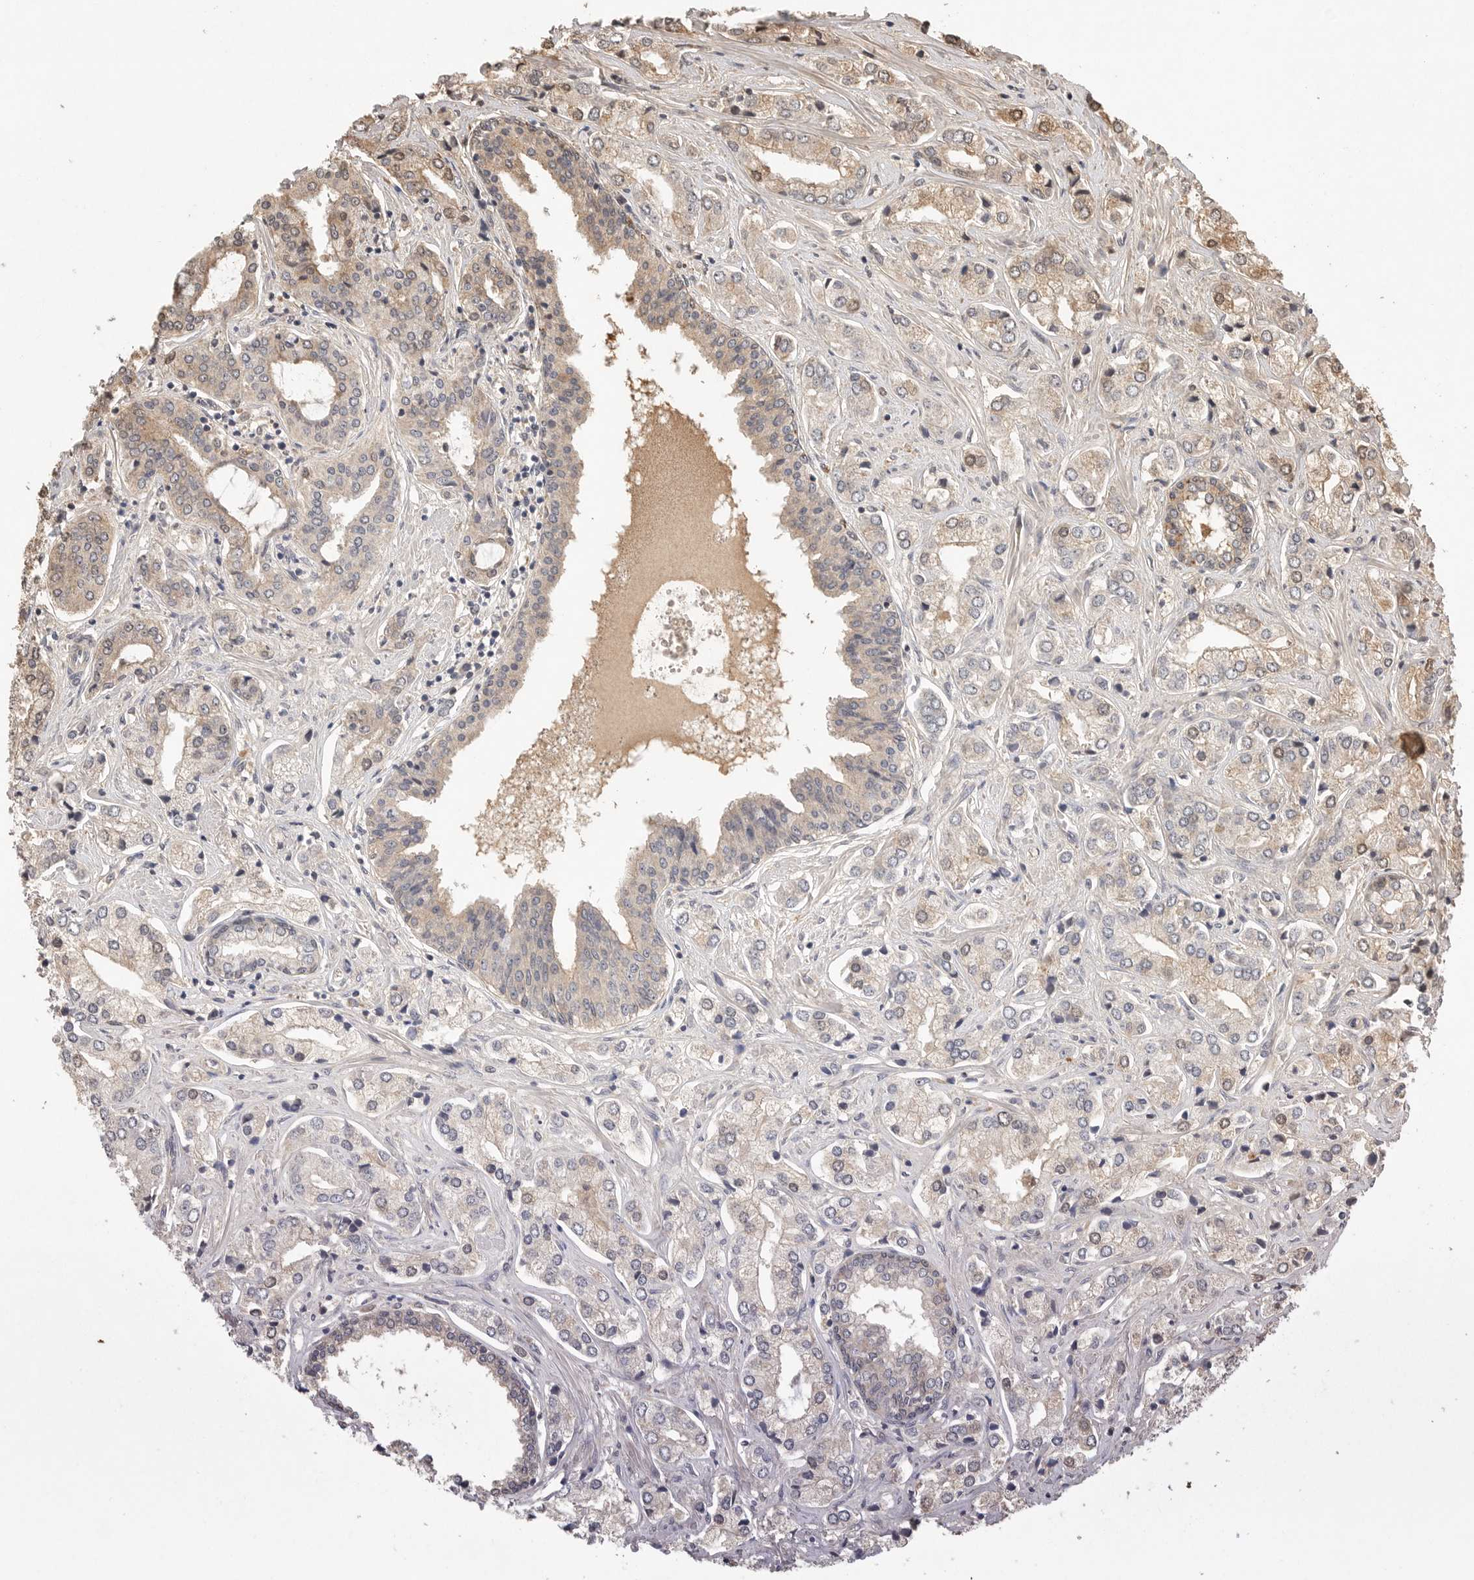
{"staining": {"intensity": "weak", "quantity": "25%-75%", "location": "cytoplasmic/membranous"}, "tissue": "prostate cancer", "cell_type": "Tumor cells", "image_type": "cancer", "snomed": [{"axis": "morphology", "description": "Adenocarcinoma, High grade"}, {"axis": "topography", "description": "Prostate"}], "caption": "Immunohistochemistry (IHC) staining of prostate cancer, which exhibits low levels of weak cytoplasmic/membranous positivity in approximately 25%-75% of tumor cells indicating weak cytoplasmic/membranous protein expression. The staining was performed using DAB (3,3'-diaminobenzidine) (brown) for protein detection and nuclei were counterstained in hematoxylin (blue).", "gene": "PRMT3", "patient": {"sex": "male", "age": 66}}